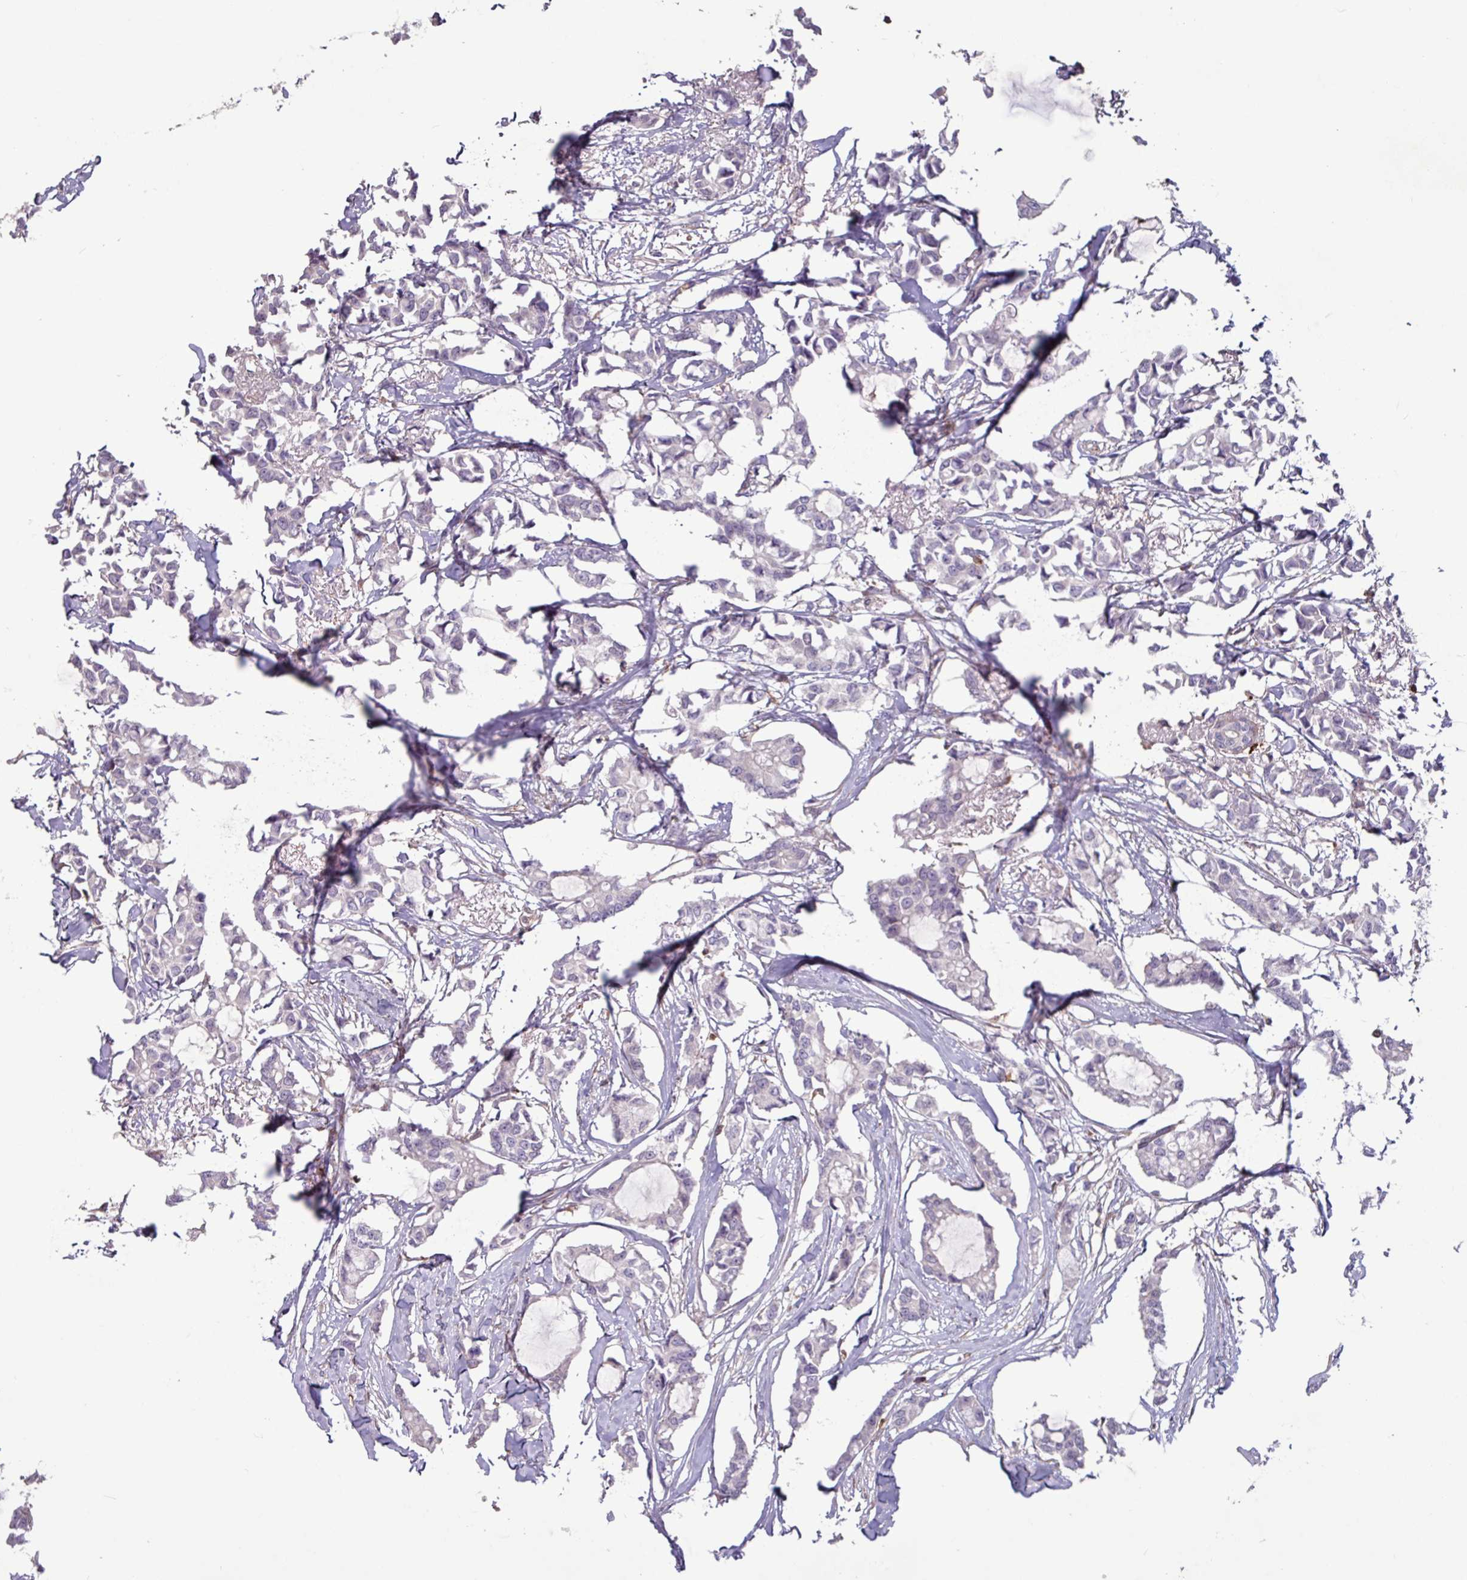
{"staining": {"intensity": "negative", "quantity": "none", "location": "none"}, "tissue": "breast cancer", "cell_type": "Tumor cells", "image_type": "cancer", "snomed": [{"axis": "morphology", "description": "Duct carcinoma"}, {"axis": "topography", "description": "Breast"}], "caption": "A high-resolution histopathology image shows immunohistochemistry staining of breast cancer (intraductal carcinoma), which reveals no significant positivity in tumor cells.", "gene": "SEC61G", "patient": {"sex": "female", "age": 73}}